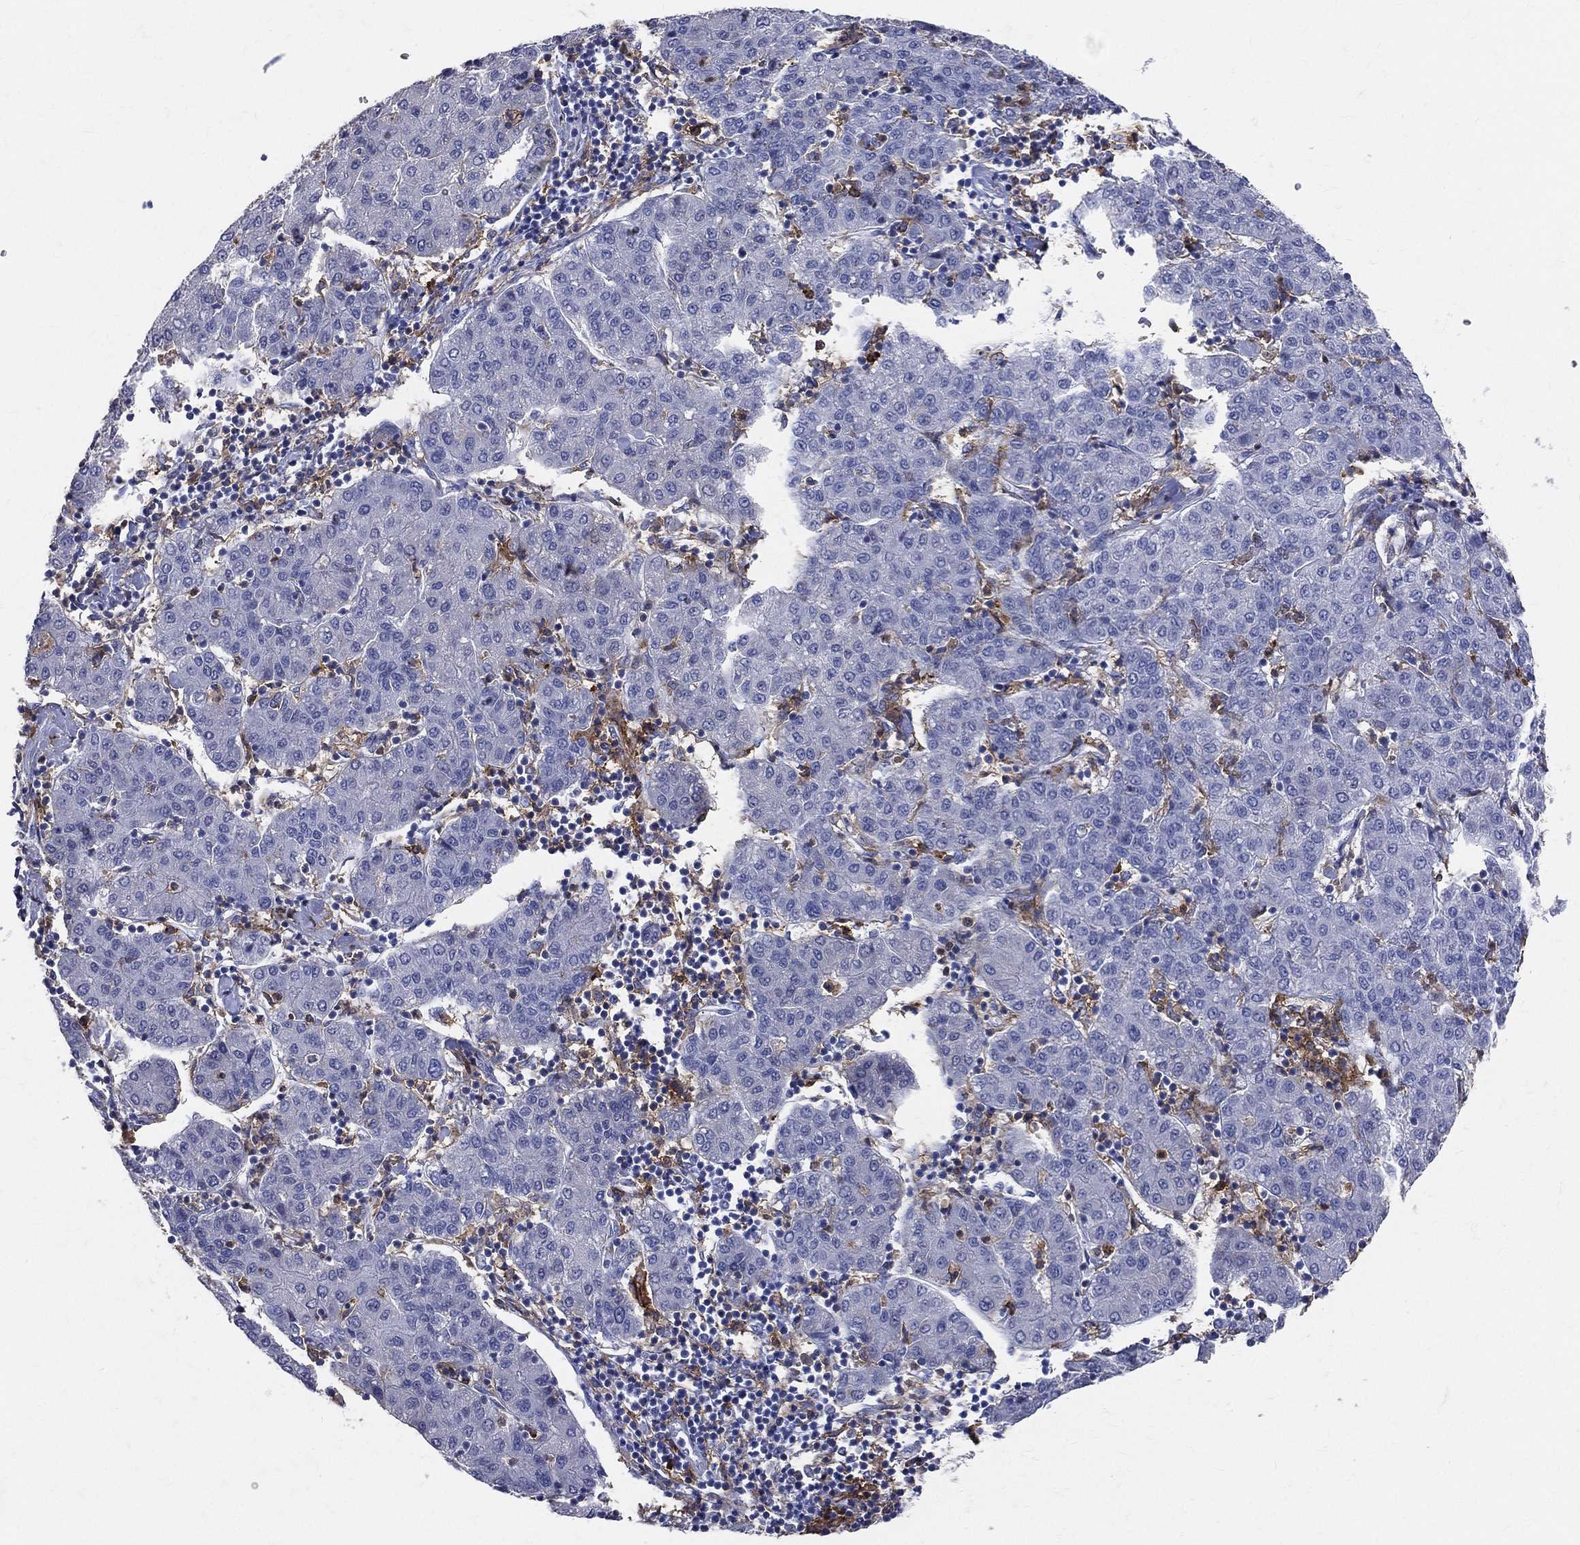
{"staining": {"intensity": "negative", "quantity": "none", "location": "none"}, "tissue": "liver cancer", "cell_type": "Tumor cells", "image_type": "cancer", "snomed": [{"axis": "morphology", "description": "Carcinoma, Hepatocellular, NOS"}, {"axis": "topography", "description": "Liver"}], "caption": "Image shows no significant protein positivity in tumor cells of hepatocellular carcinoma (liver).", "gene": "CD33", "patient": {"sex": "male", "age": 65}}